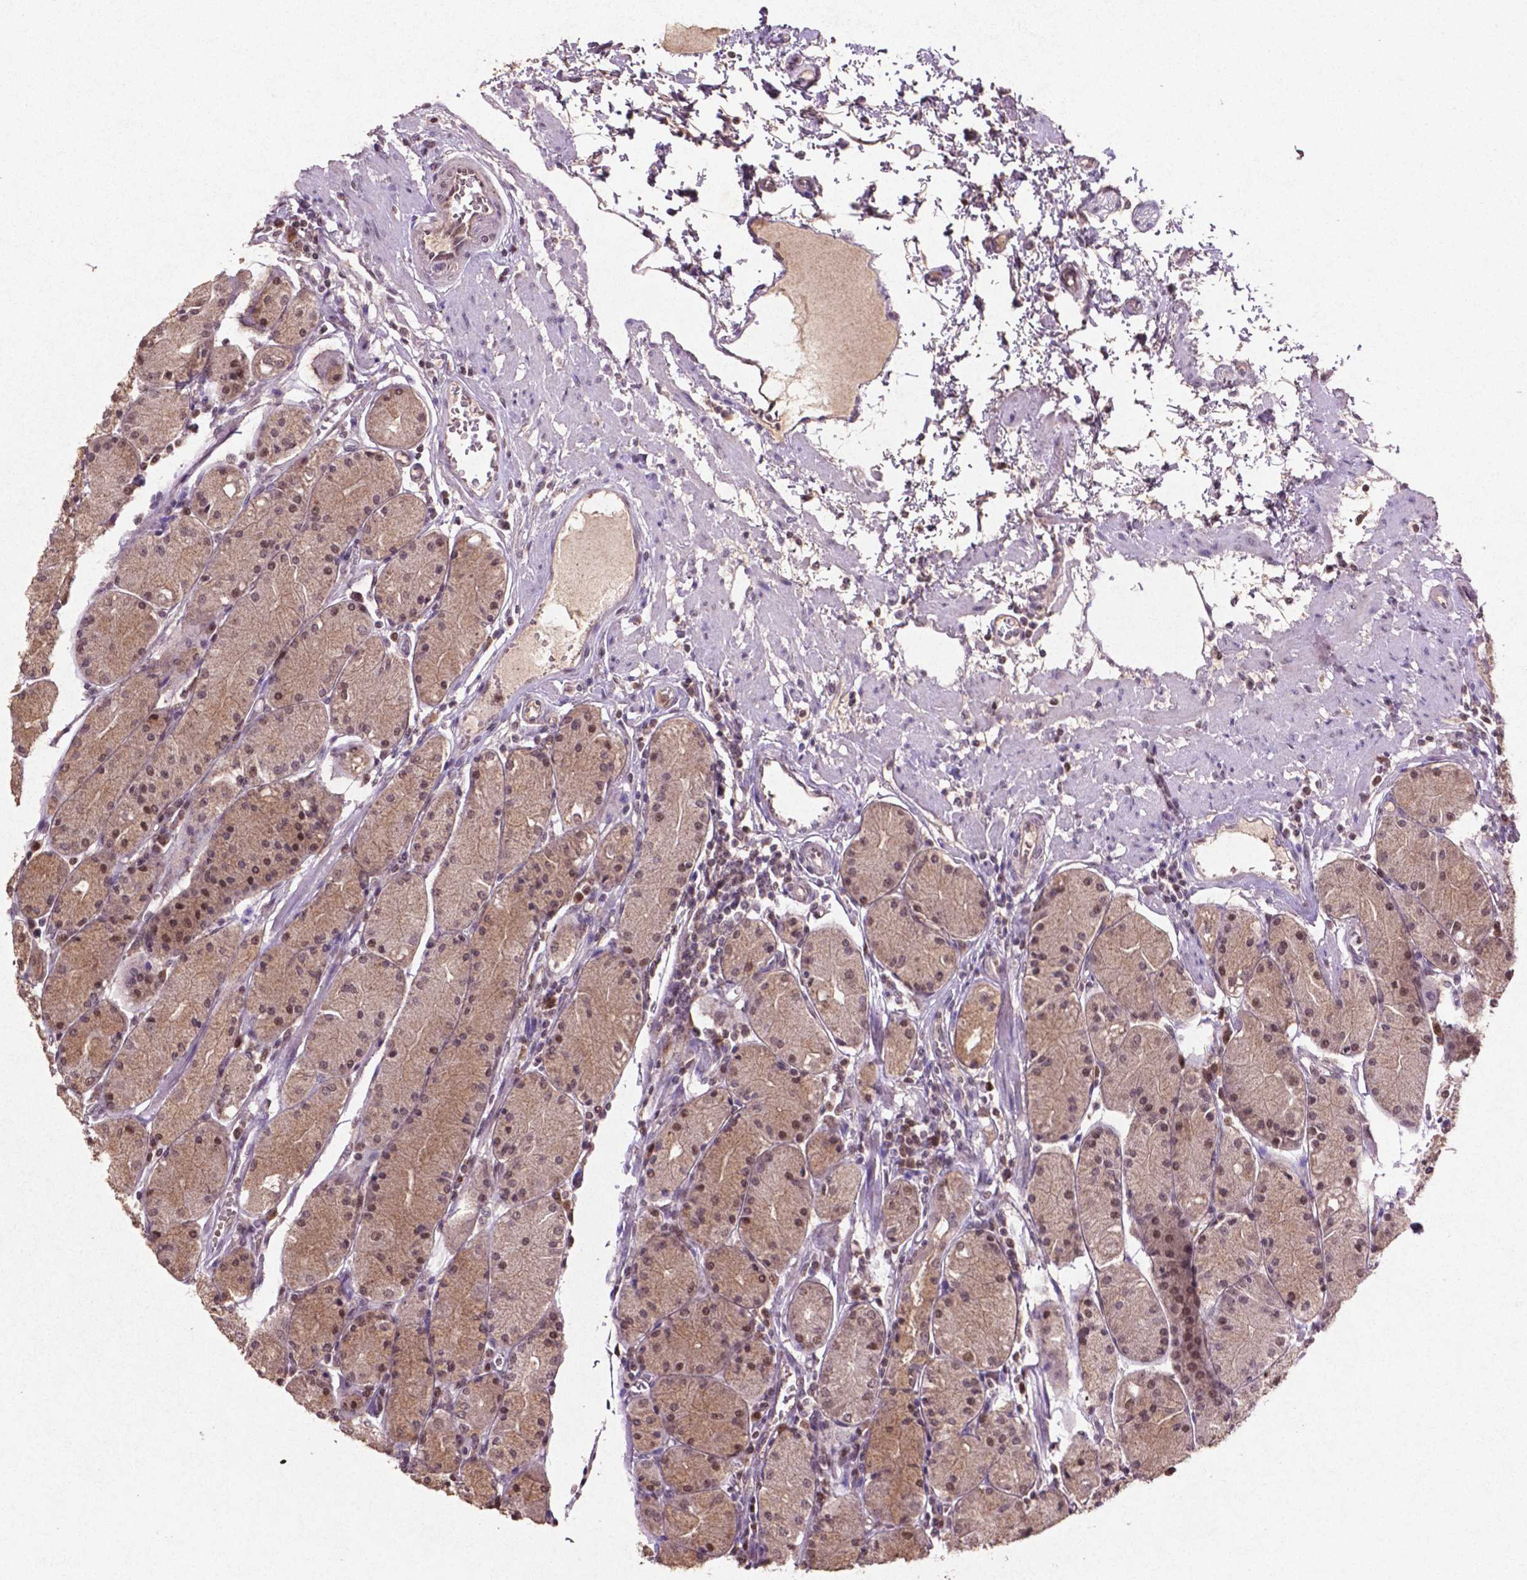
{"staining": {"intensity": "weak", "quantity": "25%-75%", "location": "cytoplasmic/membranous,nuclear"}, "tissue": "stomach", "cell_type": "Glandular cells", "image_type": "normal", "snomed": [{"axis": "morphology", "description": "Normal tissue, NOS"}, {"axis": "topography", "description": "Stomach, upper"}], "caption": "Immunohistochemistry (IHC) (DAB (3,3'-diaminobenzidine)) staining of unremarkable human stomach displays weak cytoplasmic/membranous,nuclear protein staining in about 25%-75% of glandular cells. Nuclei are stained in blue.", "gene": "GLRX", "patient": {"sex": "male", "age": 69}}